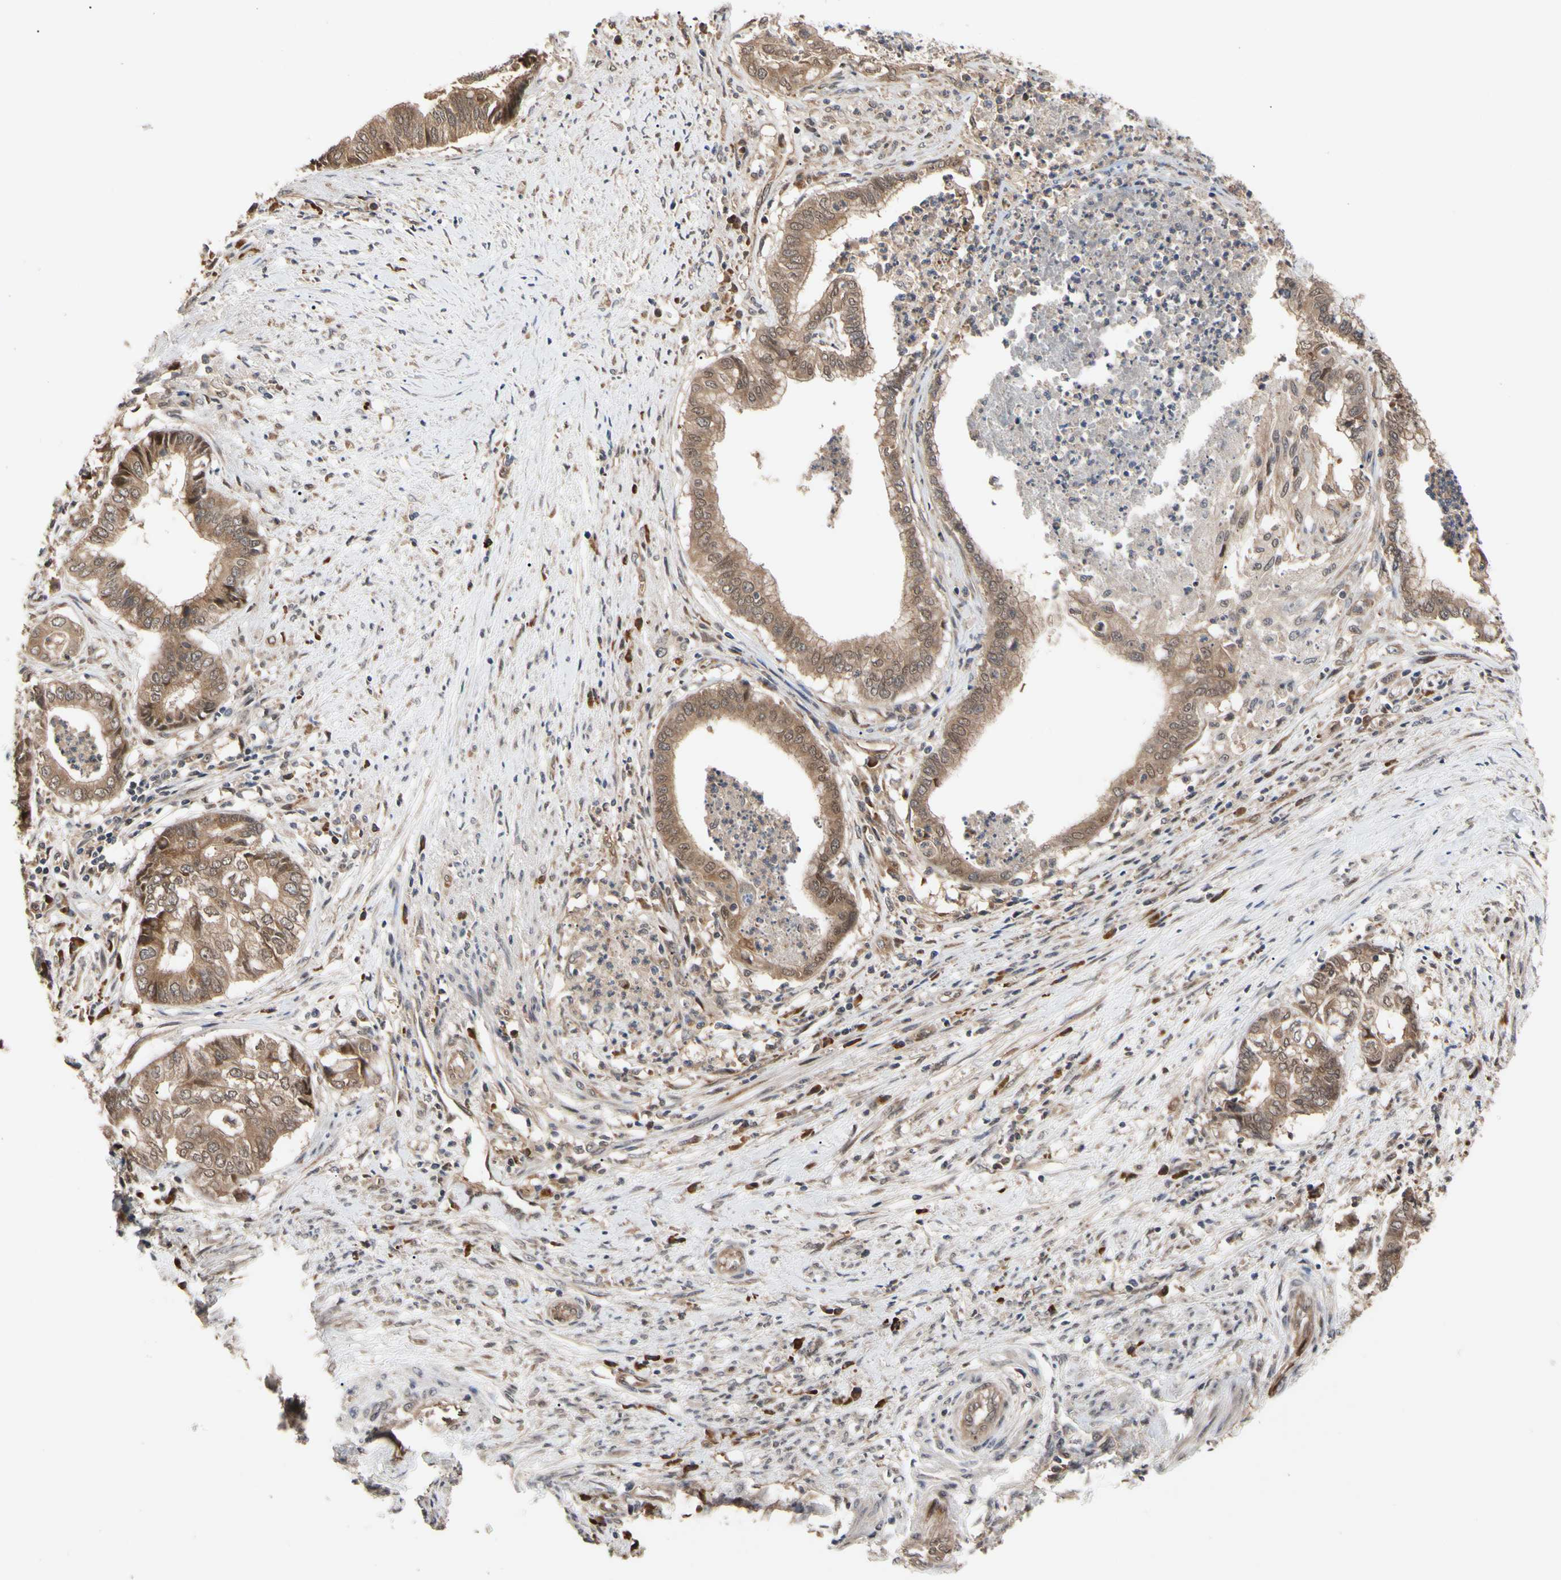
{"staining": {"intensity": "moderate", "quantity": ">75%", "location": "cytoplasmic/membranous"}, "tissue": "endometrial cancer", "cell_type": "Tumor cells", "image_type": "cancer", "snomed": [{"axis": "morphology", "description": "Necrosis, NOS"}, {"axis": "morphology", "description": "Adenocarcinoma, NOS"}, {"axis": "topography", "description": "Endometrium"}], "caption": "The histopathology image exhibits immunohistochemical staining of endometrial cancer (adenocarcinoma). There is moderate cytoplasmic/membranous positivity is identified in approximately >75% of tumor cells.", "gene": "CYTIP", "patient": {"sex": "female", "age": 79}}